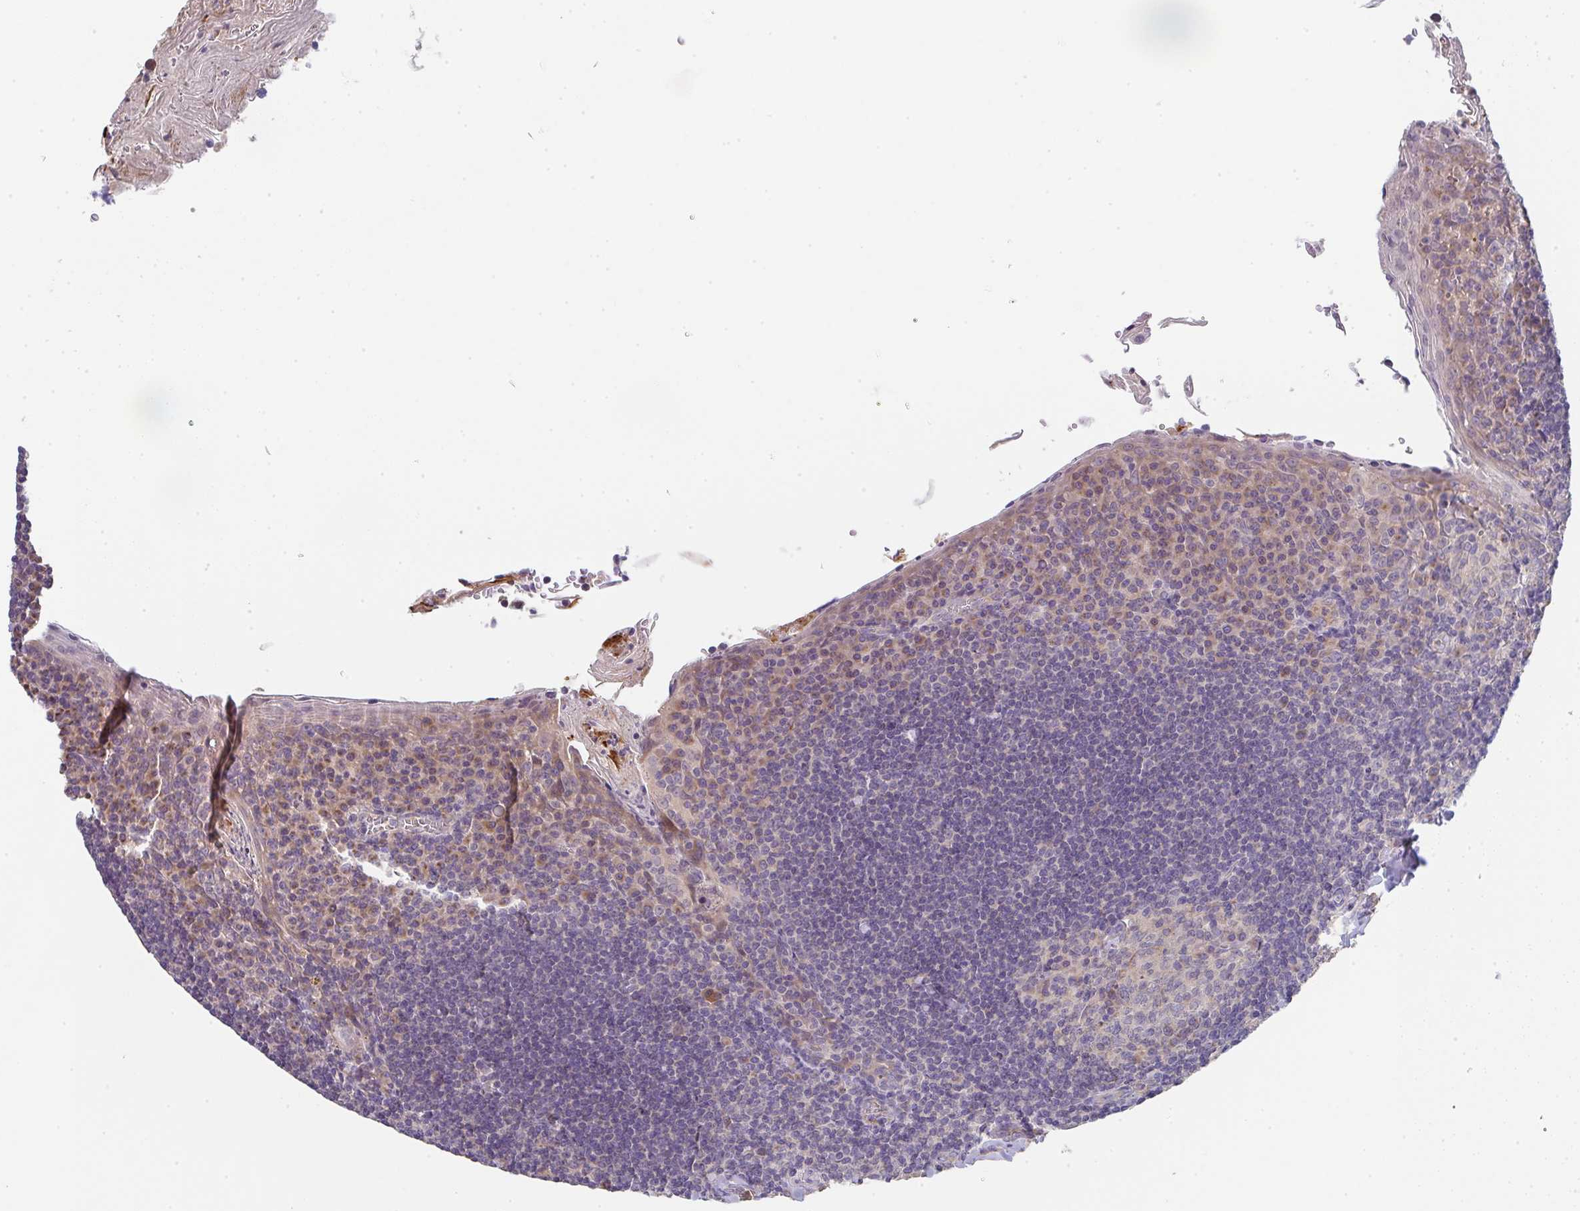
{"staining": {"intensity": "negative", "quantity": "none", "location": "none"}, "tissue": "tonsil", "cell_type": "Germinal center cells", "image_type": "normal", "snomed": [{"axis": "morphology", "description": "Normal tissue, NOS"}, {"axis": "topography", "description": "Tonsil"}], "caption": "Immunohistochemistry of normal human tonsil demonstrates no positivity in germinal center cells.", "gene": "TSPAN31", "patient": {"sex": "male", "age": 27}}